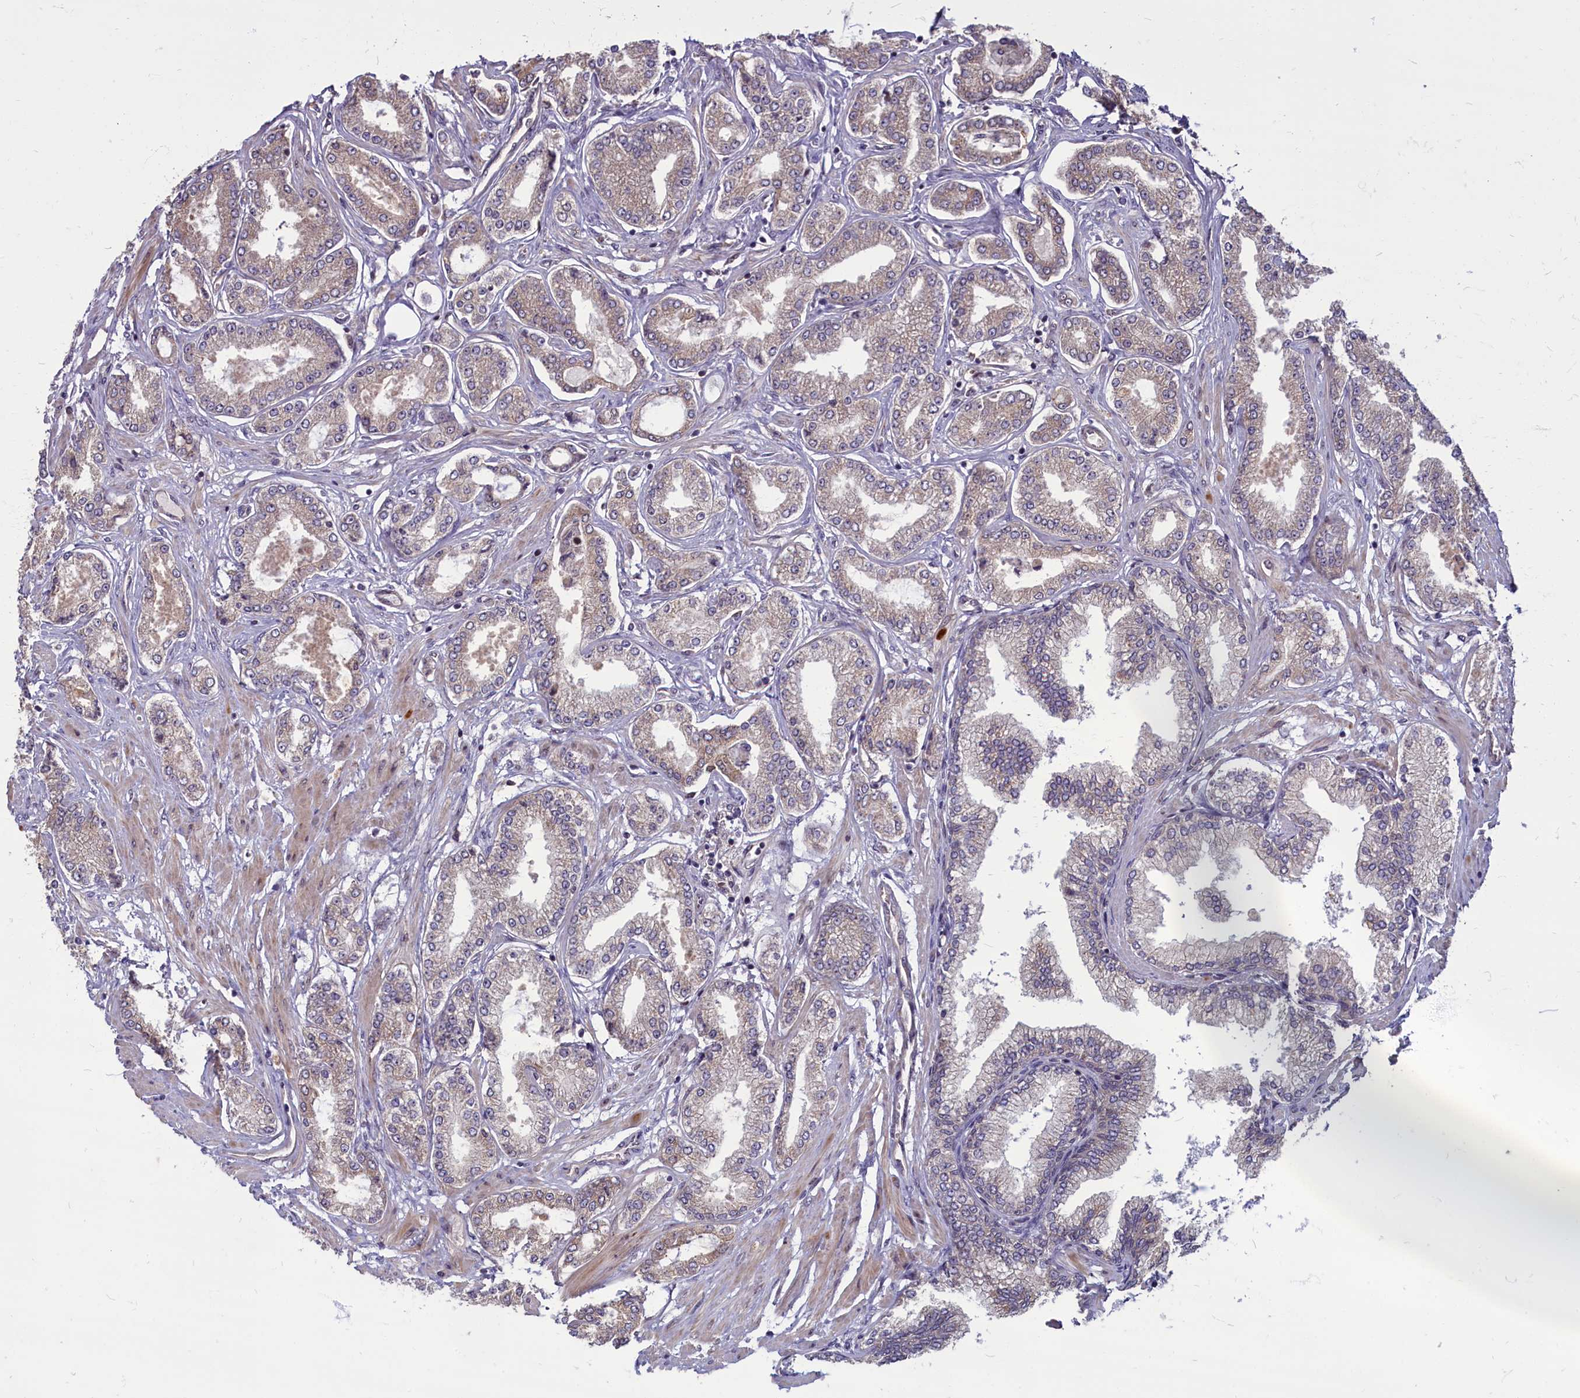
{"staining": {"intensity": "moderate", "quantity": "25%-75%", "location": "cytoplasmic/membranous"}, "tissue": "prostate cancer", "cell_type": "Tumor cells", "image_type": "cancer", "snomed": [{"axis": "morphology", "description": "Adenocarcinoma, Low grade"}, {"axis": "topography", "description": "Prostate"}], "caption": "This is an image of immunohistochemistry (IHC) staining of prostate cancer (low-grade adenocarcinoma), which shows moderate positivity in the cytoplasmic/membranous of tumor cells.", "gene": "MYCBP", "patient": {"sex": "male", "age": 63}}